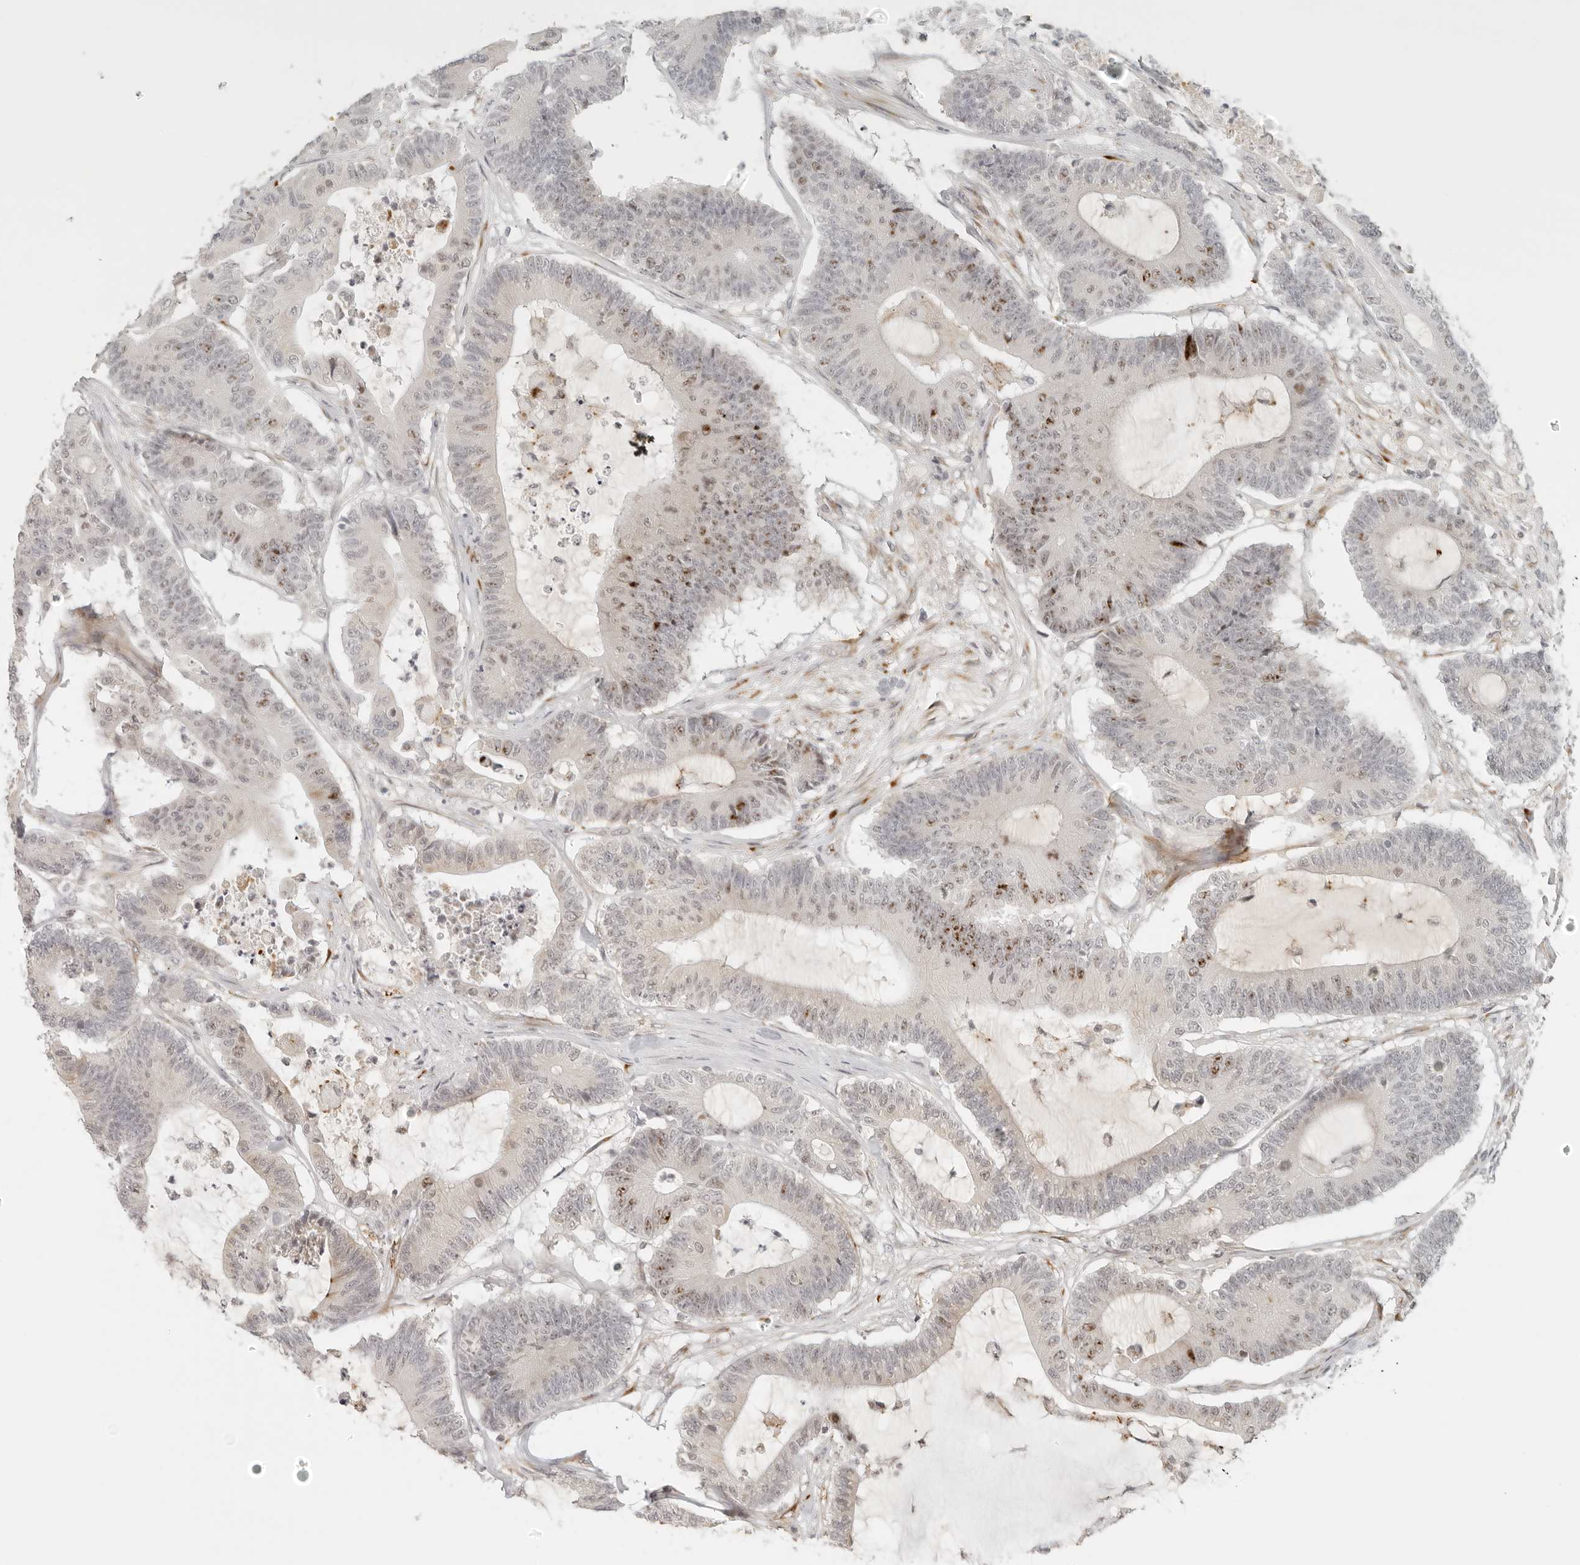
{"staining": {"intensity": "moderate", "quantity": "<25%", "location": "nuclear"}, "tissue": "colorectal cancer", "cell_type": "Tumor cells", "image_type": "cancer", "snomed": [{"axis": "morphology", "description": "Adenocarcinoma, NOS"}, {"axis": "topography", "description": "Colon"}], "caption": "Moderate nuclear staining for a protein is identified in approximately <25% of tumor cells of colorectal adenocarcinoma using immunohistochemistry (IHC).", "gene": "ZNF678", "patient": {"sex": "female", "age": 84}}